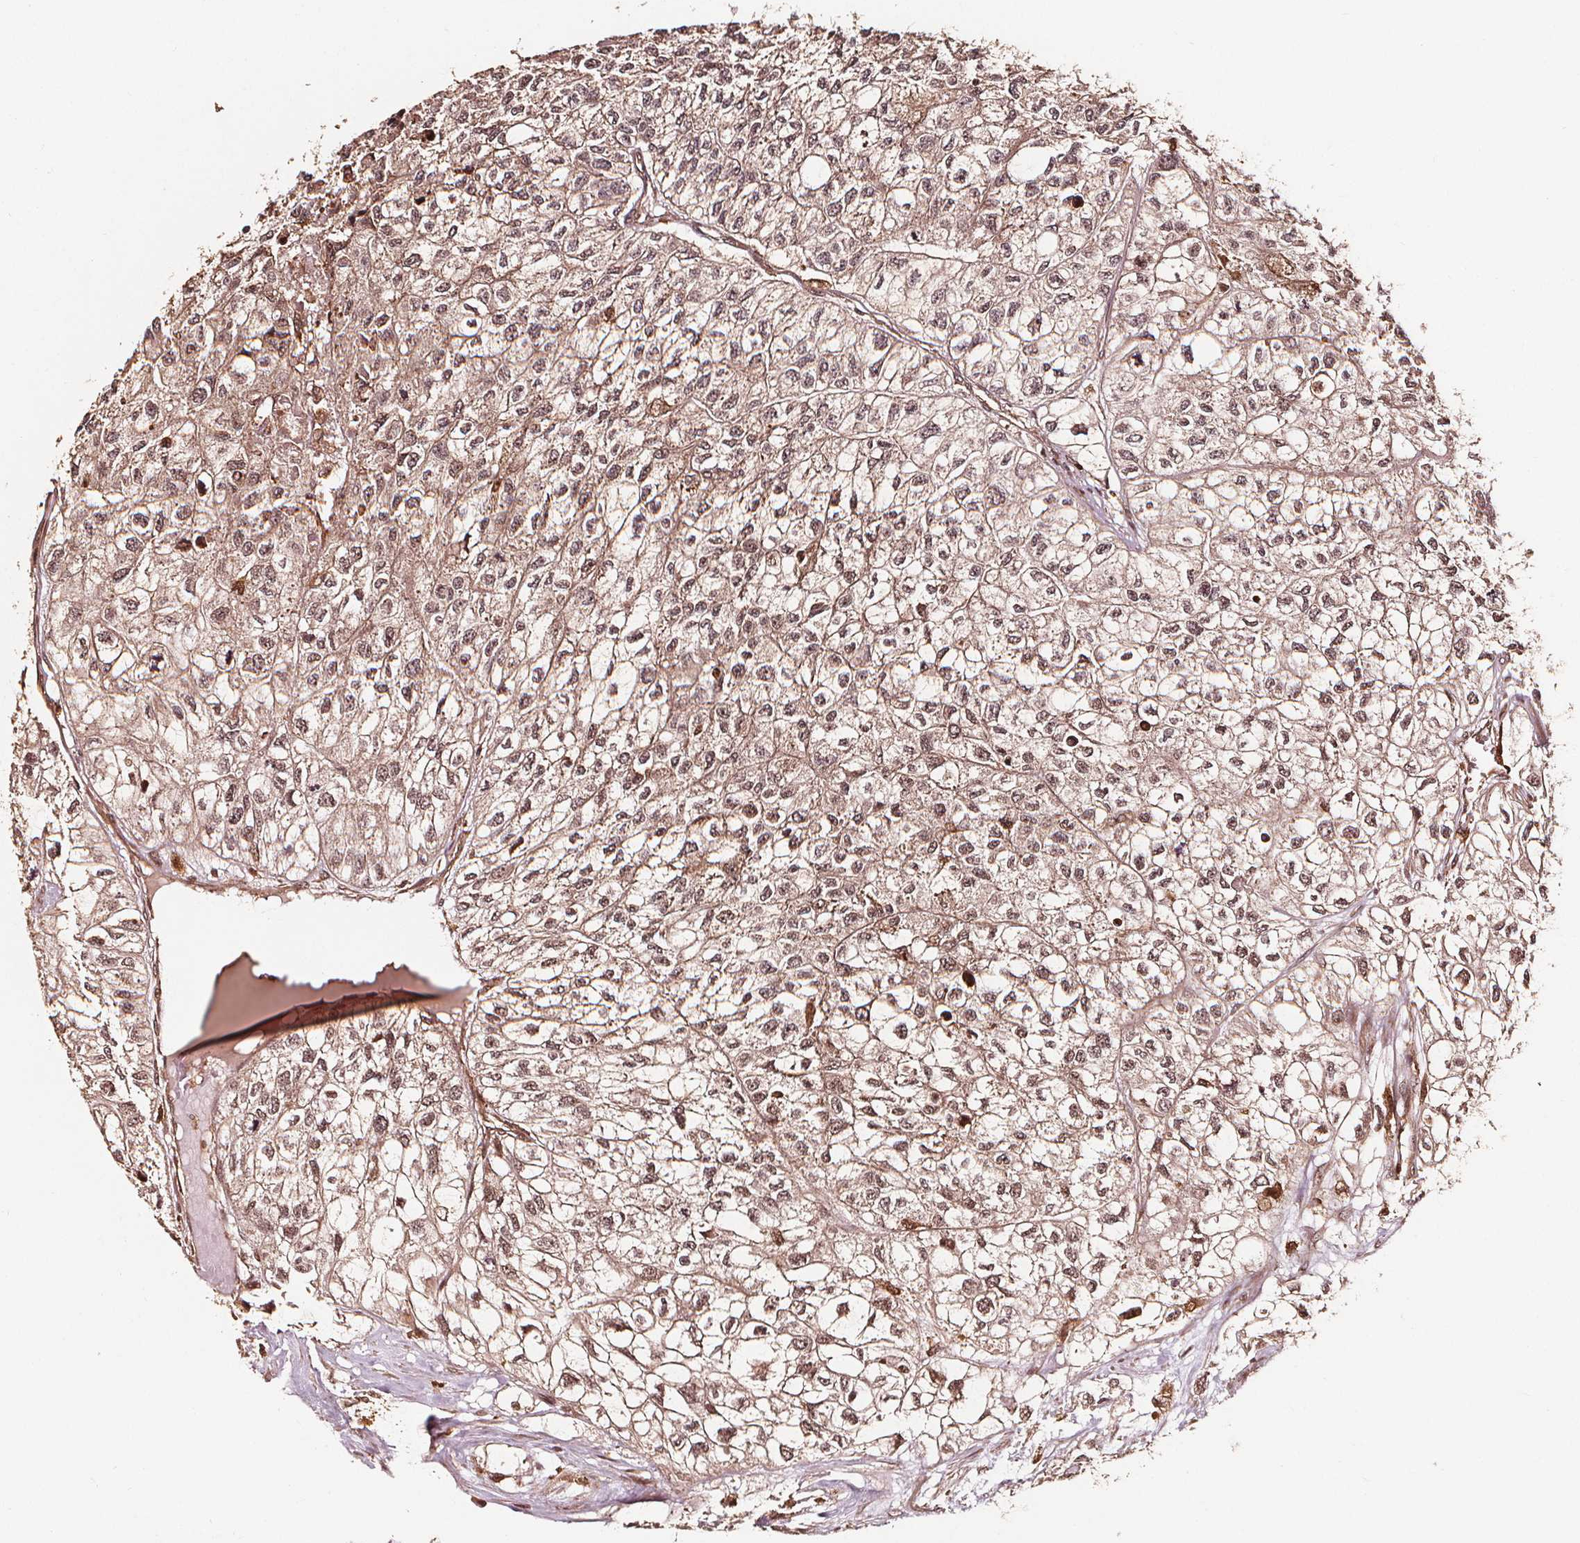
{"staining": {"intensity": "weak", "quantity": ">75%", "location": "cytoplasmic/membranous,nuclear"}, "tissue": "renal cancer", "cell_type": "Tumor cells", "image_type": "cancer", "snomed": [{"axis": "morphology", "description": "Adenocarcinoma, NOS"}, {"axis": "topography", "description": "Kidney"}], "caption": "Brown immunohistochemical staining in human renal adenocarcinoma exhibits weak cytoplasmic/membranous and nuclear expression in approximately >75% of tumor cells.", "gene": "EXOSC9", "patient": {"sex": "male", "age": 56}}